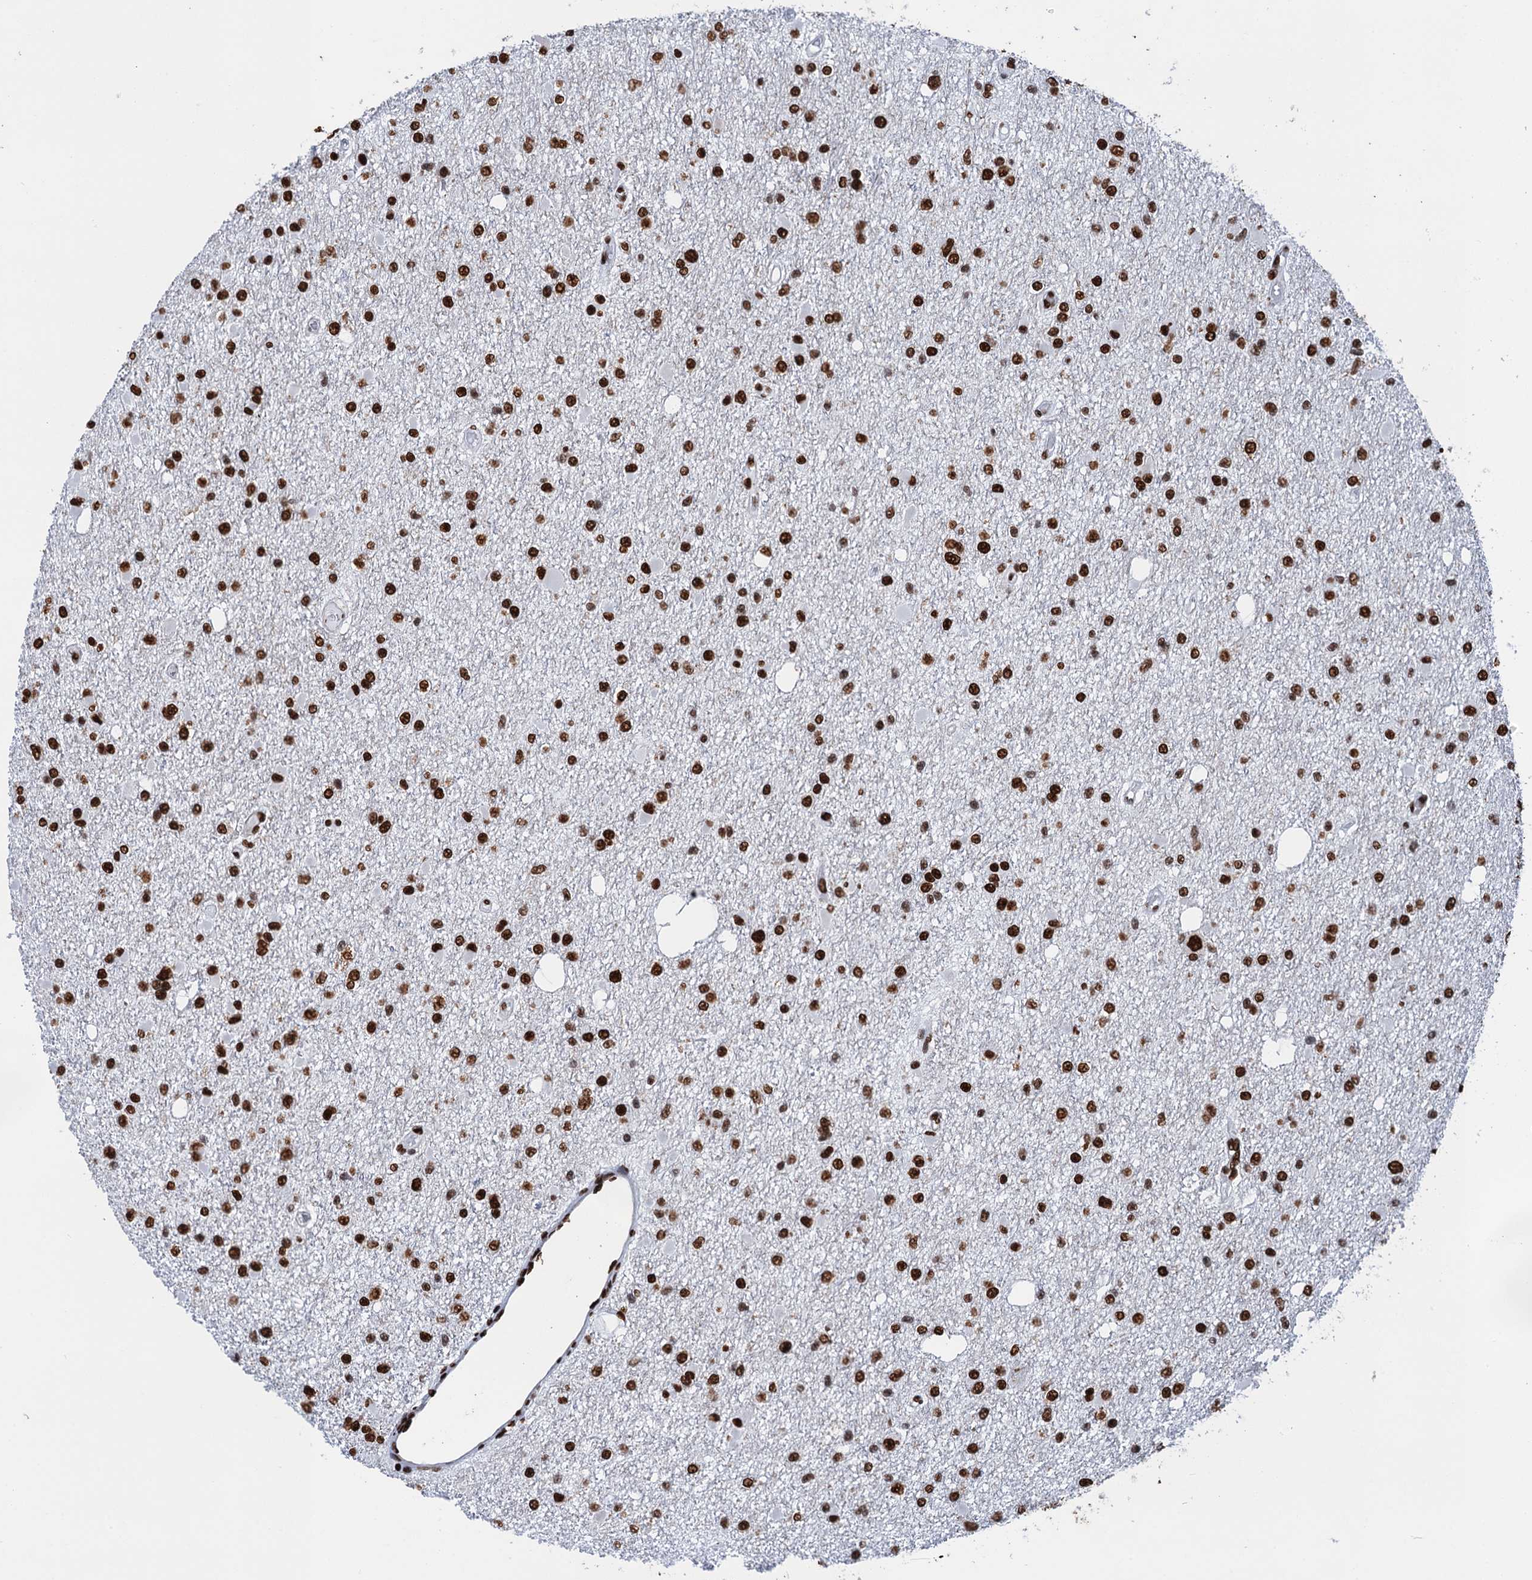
{"staining": {"intensity": "strong", "quantity": ">75%", "location": "nuclear"}, "tissue": "glioma", "cell_type": "Tumor cells", "image_type": "cancer", "snomed": [{"axis": "morphology", "description": "Glioma, malignant, Low grade"}, {"axis": "topography", "description": "Brain"}], "caption": "This photomicrograph shows IHC staining of low-grade glioma (malignant), with high strong nuclear staining in about >75% of tumor cells.", "gene": "UBA2", "patient": {"sex": "female", "age": 22}}